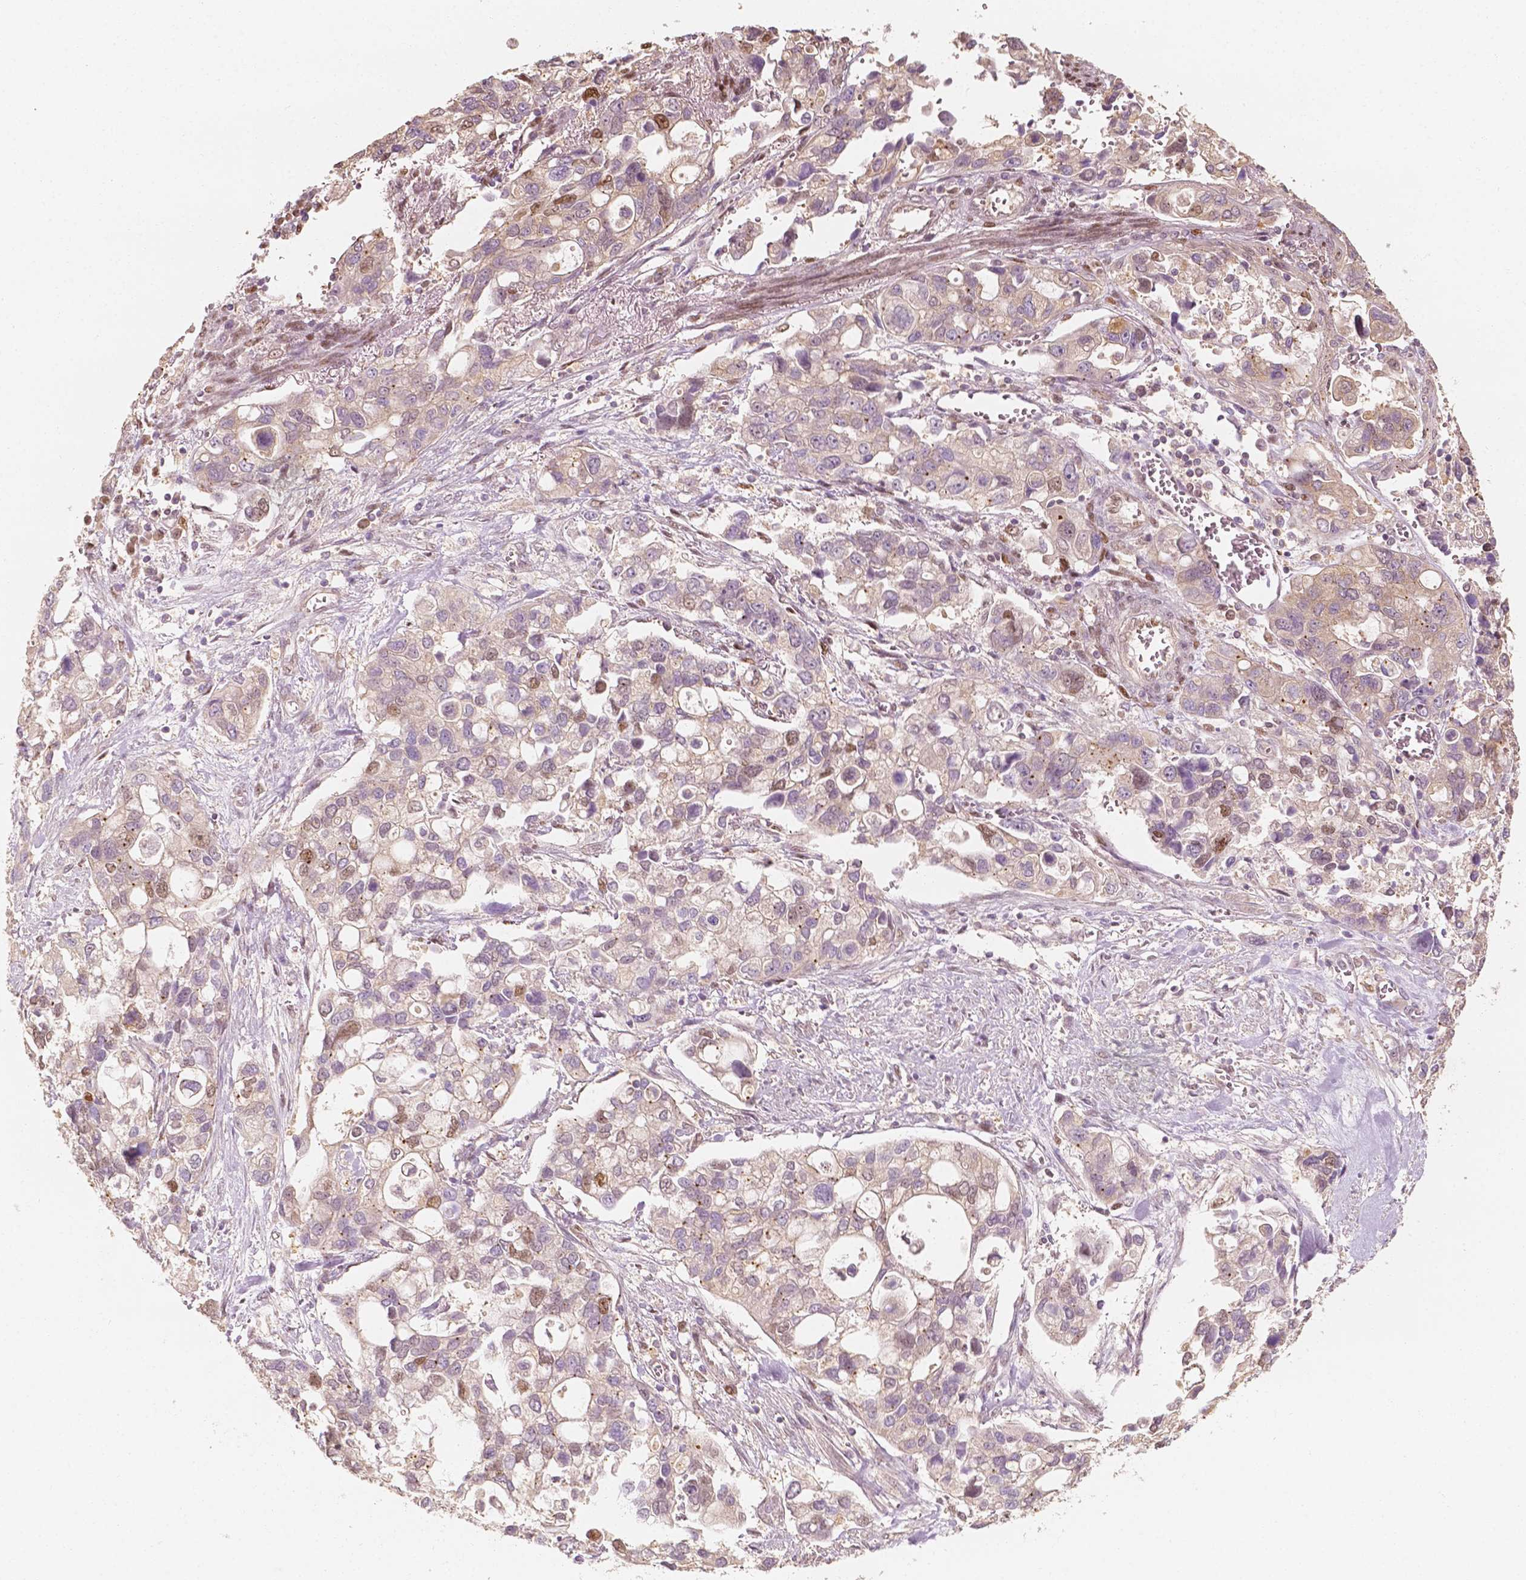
{"staining": {"intensity": "moderate", "quantity": "<25%", "location": "nuclear"}, "tissue": "stomach cancer", "cell_type": "Tumor cells", "image_type": "cancer", "snomed": [{"axis": "morphology", "description": "Adenocarcinoma, NOS"}, {"axis": "topography", "description": "Stomach, upper"}], "caption": "Immunohistochemical staining of human stomach cancer shows low levels of moderate nuclear expression in approximately <25% of tumor cells.", "gene": "TBC1D17", "patient": {"sex": "female", "age": 81}}